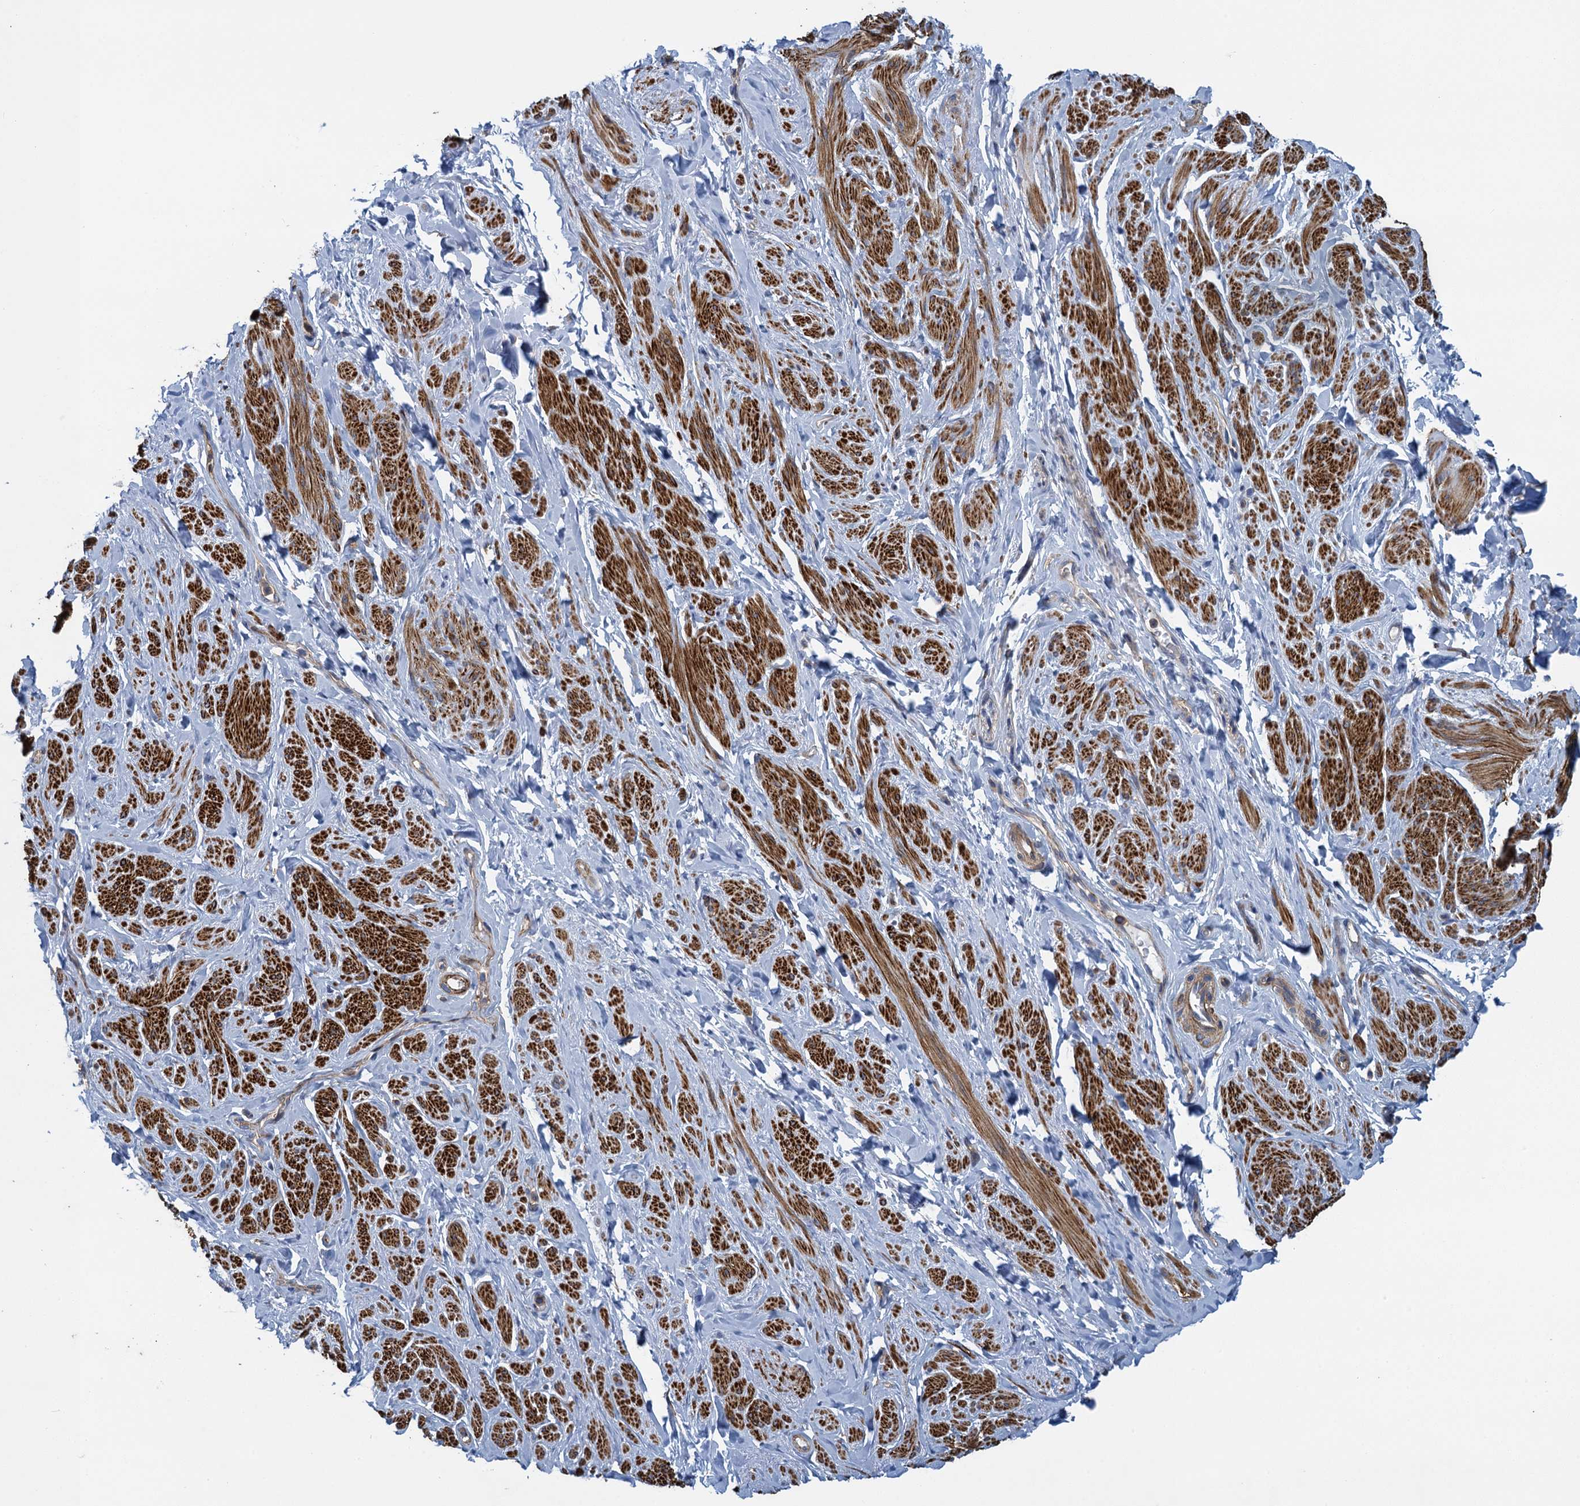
{"staining": {"intensity": "strong", "quantity": "25%-75%", "location": "cytoplasmic/membranous"}, "tissue": "smooth muscle", "cell_type": "Smooth muscle cells", "image_type": "normal", "snomed": [{"axis": "morphology", "description": "Normal tissue, NOS"}, {"axis": "topography", "description": "Smooth muscle"}, {"axis": "topography", "description": "Peripheral nerve tissue"}], "caption": "Immunohistochemistry histopathology image of benign smooth muscle: smooth muscle stained using IHC shows high levels of strong protein expression localized specifically in the cytoplasmic/membranous of smooth muscle cells, appearing as a cytoplasmic/membranous brown color.", "gene": "PROSER2", "patient": {"sex": "male", "age": 69}}